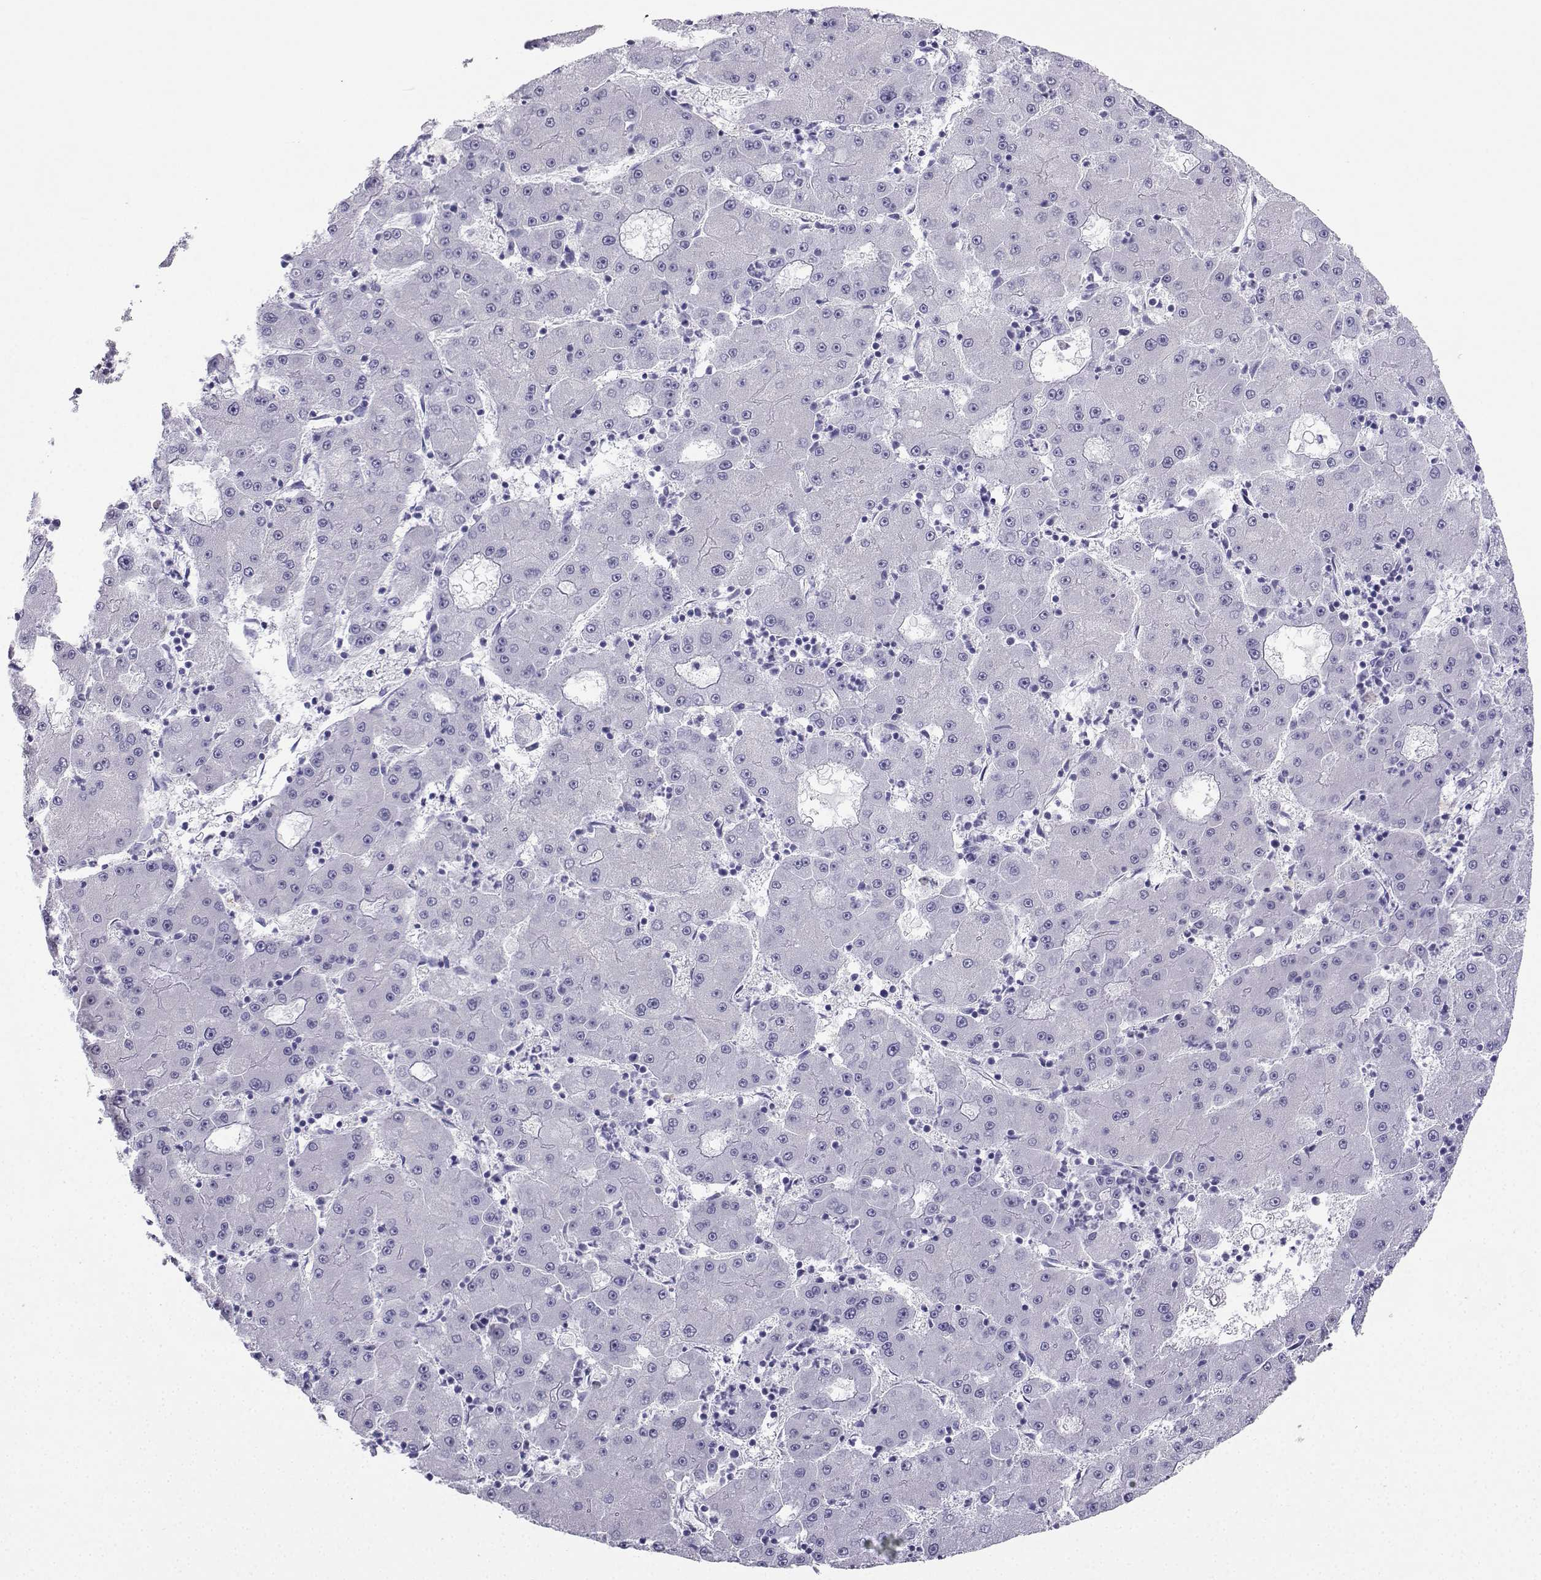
{"staining": {"intensity": "negative", "quantity": "none", "location": "none"}, "tissue": "liver cancer", "cell_type": "Tumor cells", "image_type": "cancer", "snomed": [{"axis": "morphology", "description": "Carcinoma, Hepatocellular, NOS"}, {"axis": "topography", "description": "Liver"}], "caption": "Immunohistochemistry (IHC) of liver cancer (hepatocellular carcinoma) demonstrates no positivity in tumor cells.", "gene": "SLC18A2", "patient": {"sex": "male", "age": 73}}